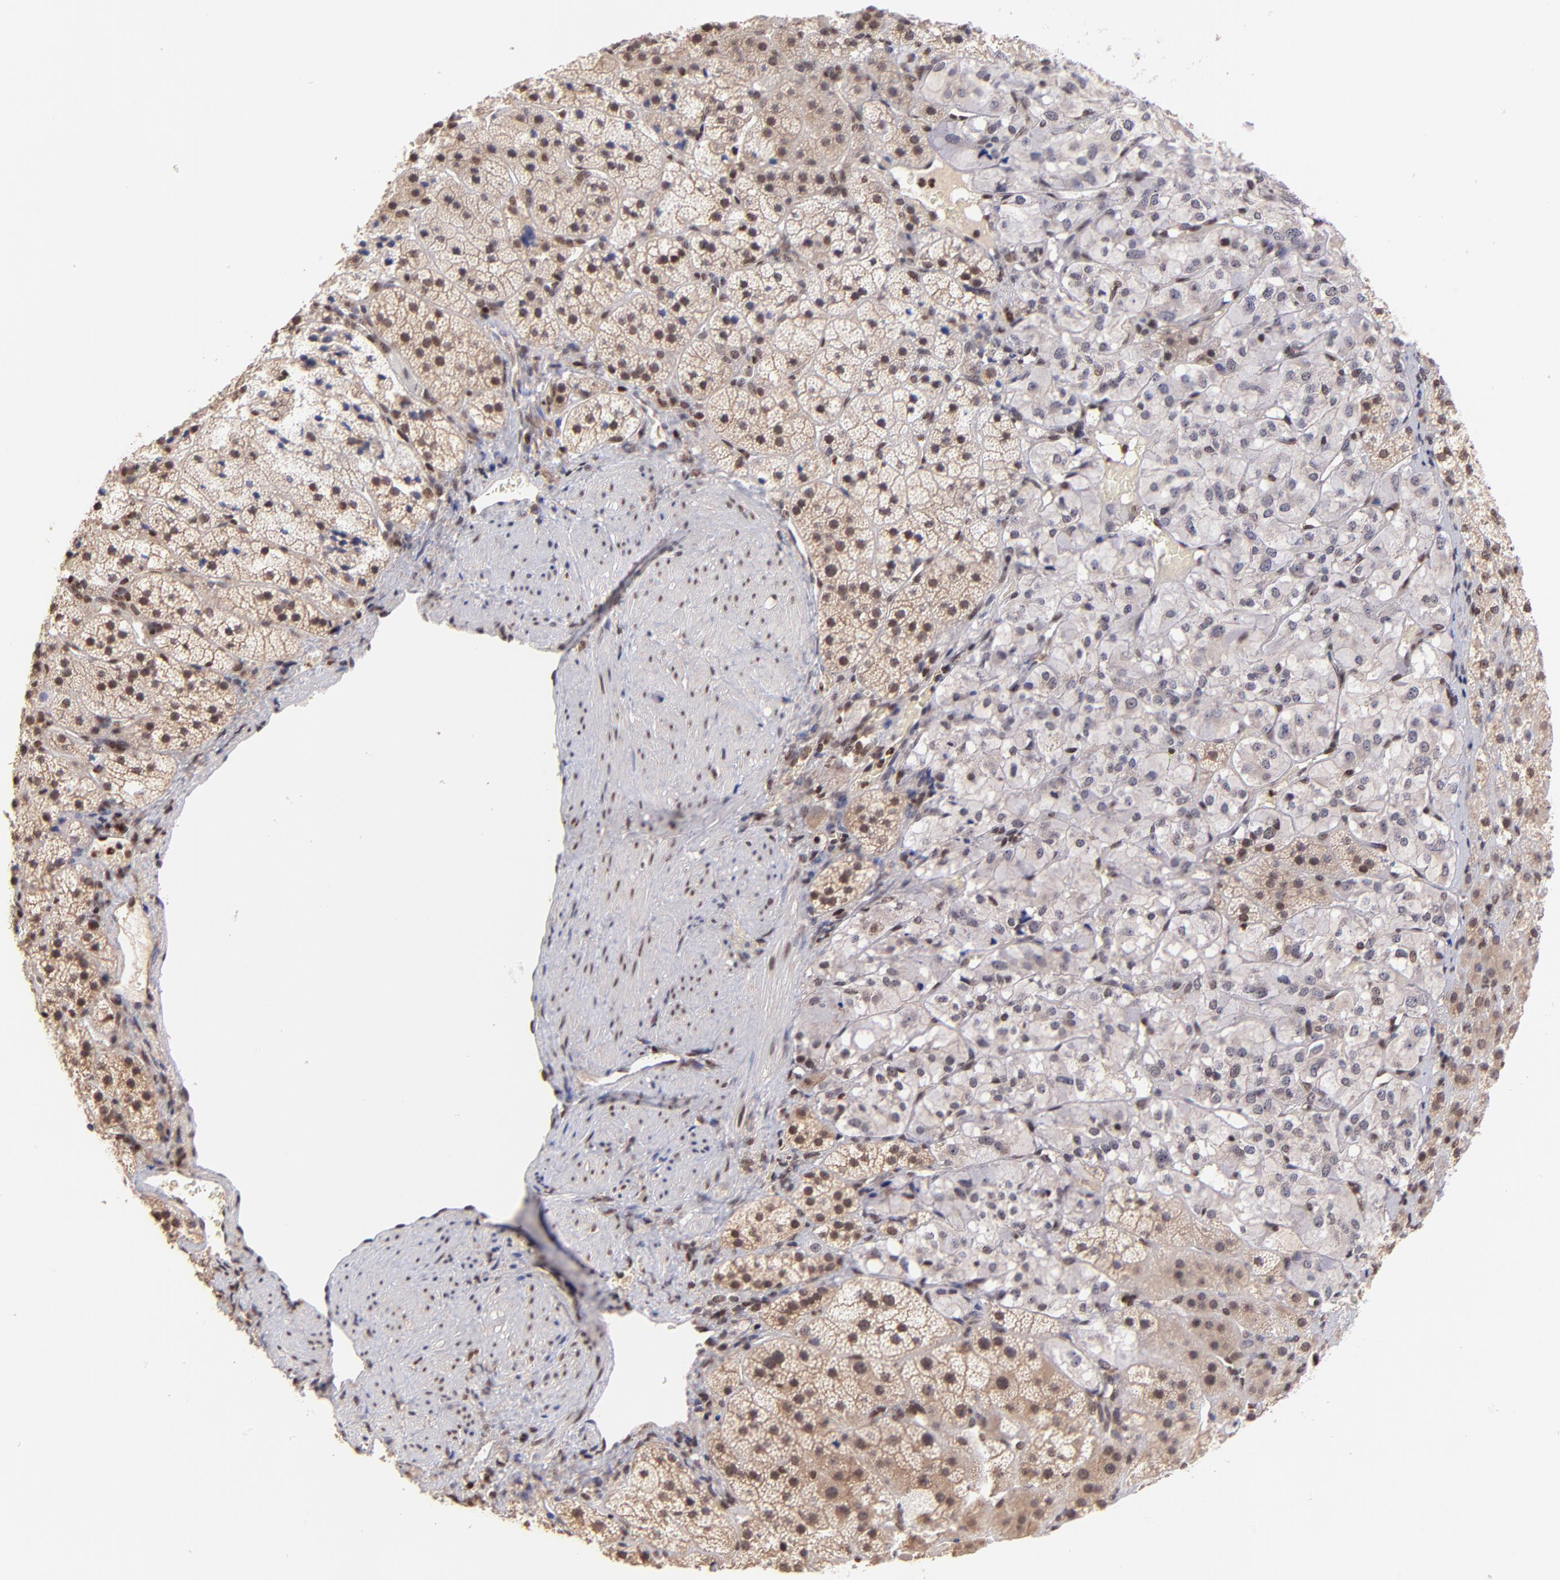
{"staining": {"intensity": "moderate", "quantity": "25%-75%", "location": "cytoplasmic/membranous,nuclear"}, "tissue": "adrenal gland", "cell_type": "Glandular cells", "image_type": "normal", "snomed": [{"axis": "morphology", "description": "Normal tissue, NOS"}, {"axis": "topography", "description": "Adrenal gland"}], "caption": "Immunohistochemistry (IHC) of normal adrenal gland demonstrates medium levels of moderate cytoplasmic/membranous,nuclear staining in about 25%-75% of glandular cells. Immunohistochemistry stains the protein in brown and the nuclei are stained blue.", "gene": "WDR25", "patient": {"sex": "female", "age": 44}}